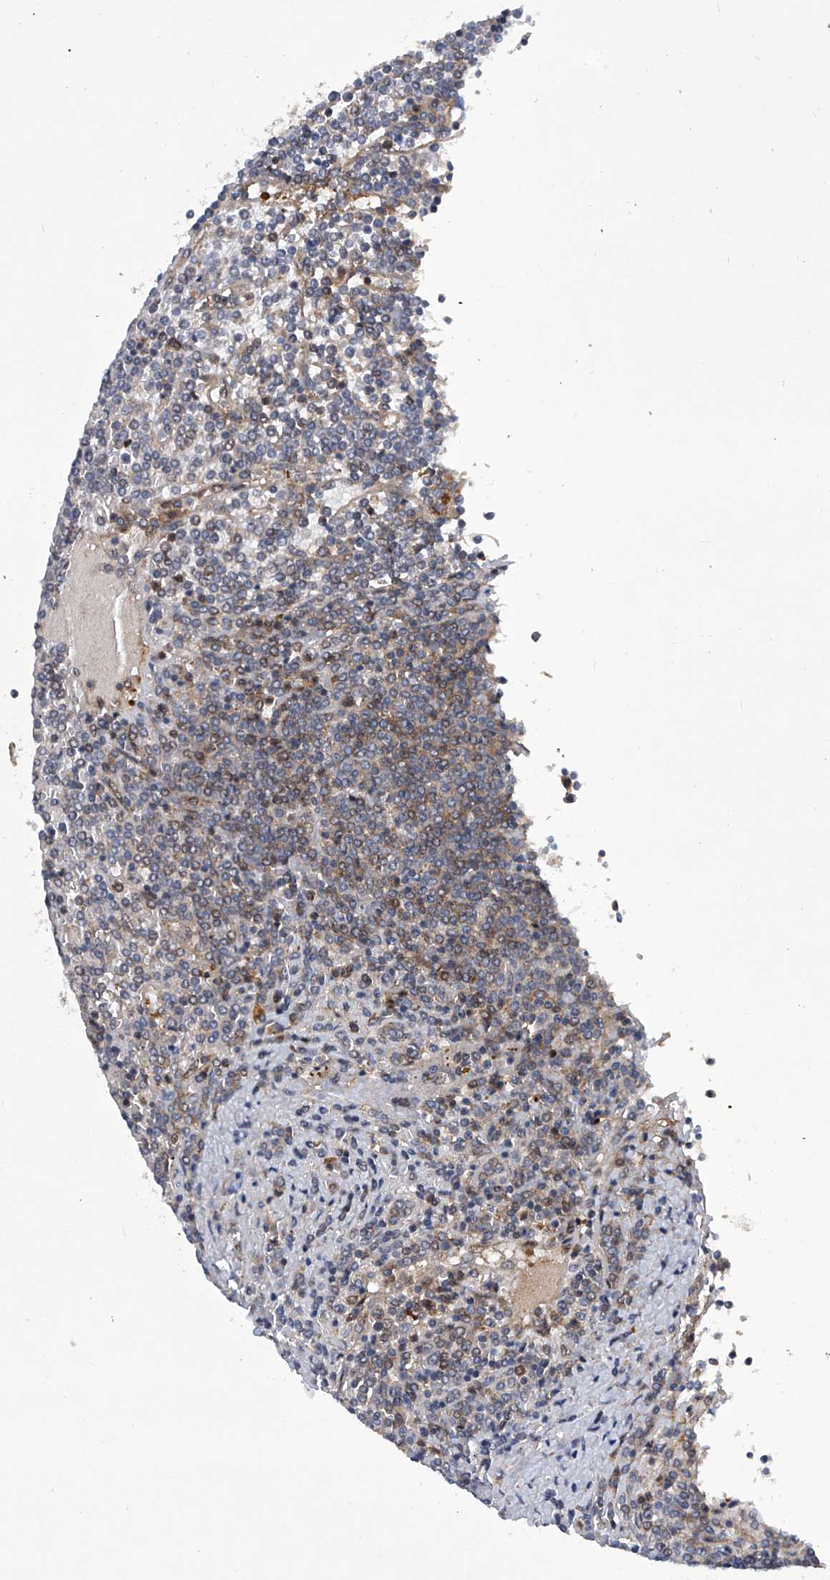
{"staining": {"intensity": "negative", "quantity": "none", "location": "none"}, "tissue": "lymphoma", "cell_type": "Tumor cells", "image_type": "cancer", "snomed": [{"axis": "morphology", "description": "Malignant lymphoma, non-Hodgkin's type, Low grade"}, {"axis": "topography", "description": "Spleen"}], "caption": "An immunohistochemistry (IHC) image of low-grade malignant lymphoma, non-Hodgkin's type is shown. There is no staining in tumor cells of low-grade malignant lymphoma, non-Hodgkin's type. (DAB (3,3'-diaminobenzidine) IHC visualized using brightfield microscopy, high magnification).", "gene": "CISH", "patient": {"sex": "female", "age": 19}}